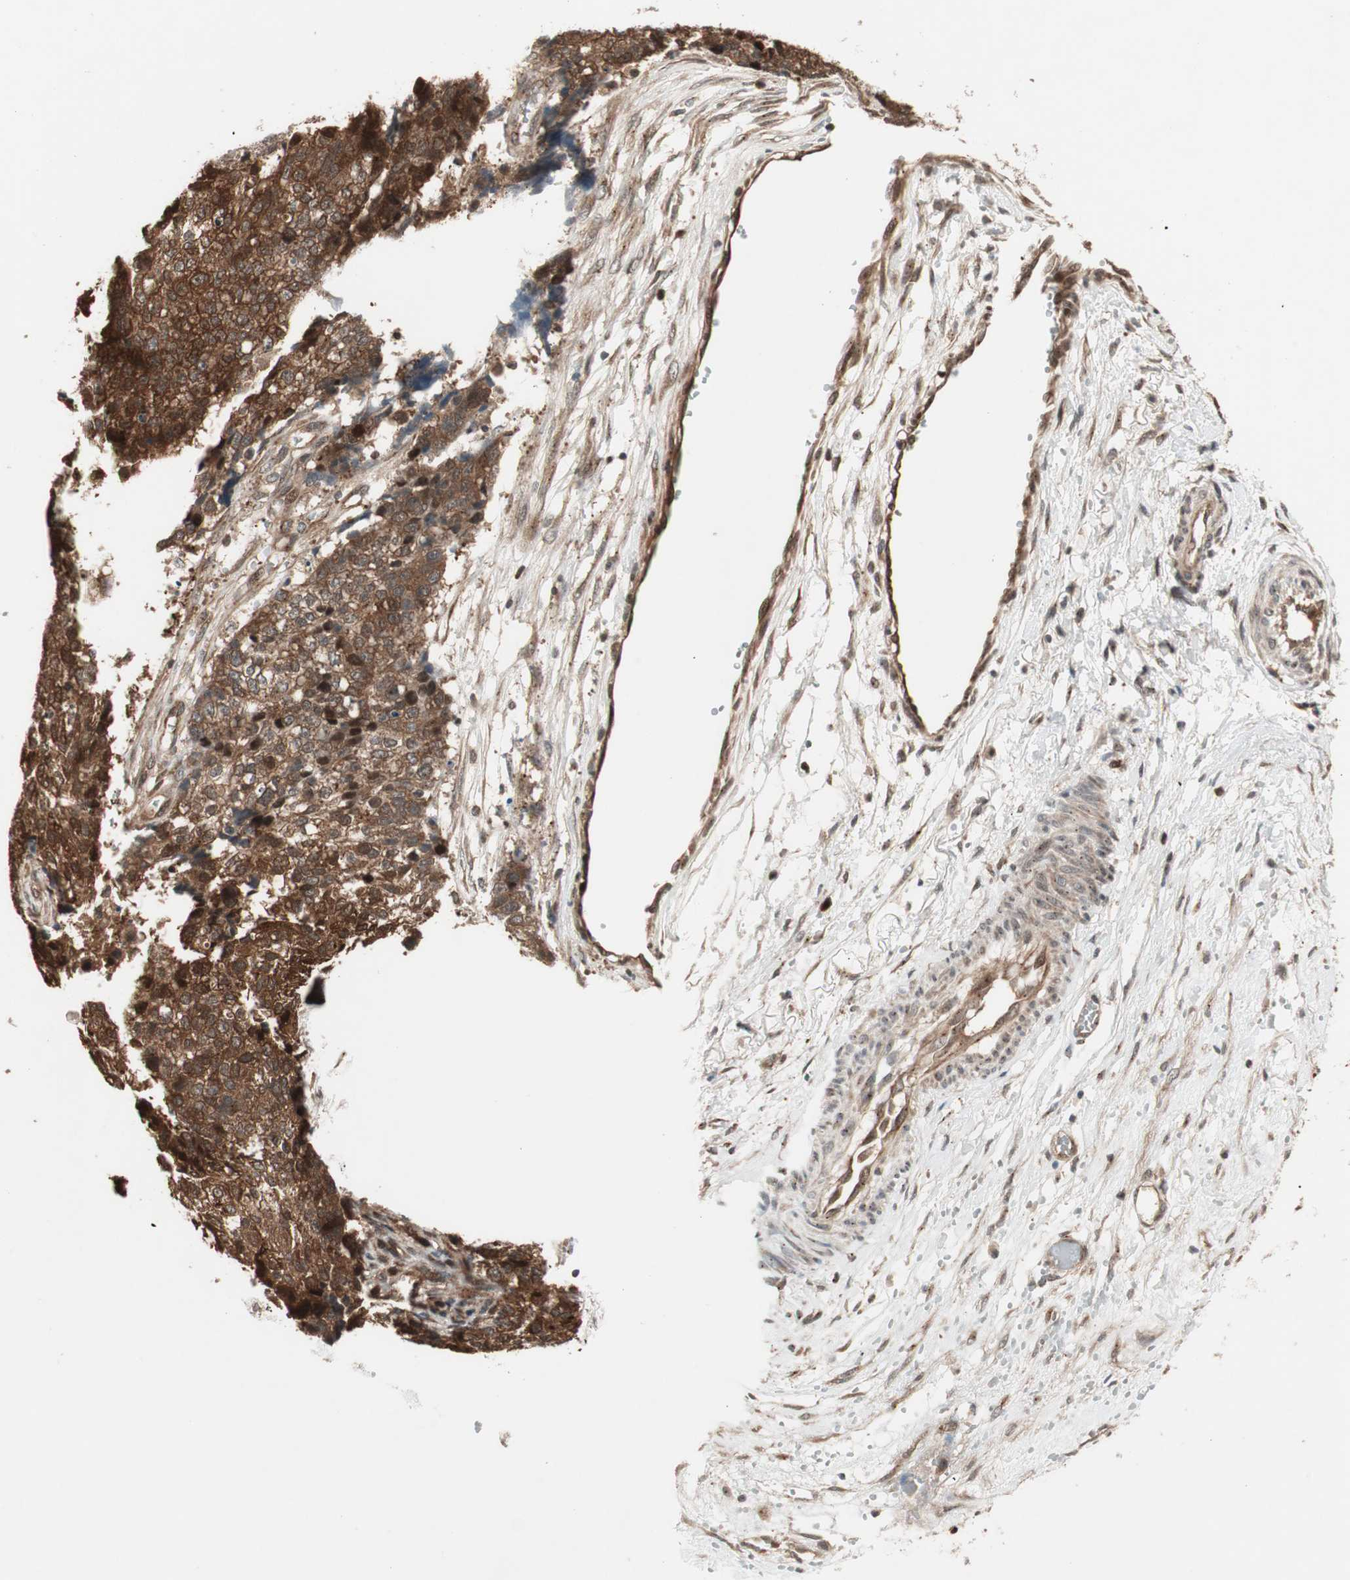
{"staining": {"intensity": "strong", "quantity": ">75%", "location": "cytoplasmic/membranous,nuclear"}, "tissue": "ovarian cancer", "cell_type": "Tumor cells", "image_type": "cancer", "snomed": [{"axis": "morphology", "description": "Carcinoma, endometroid"}, {"axis": "topography", "description": "Ovary"}], "caption": "Protein expression analysis of human ovarian cancer (endometroid carcinoma) reveals strong cytoplasmic/membranous and nuclear staining in about >75% of tumor cells.", "gene": "PRKG2", "patient": {"sex": "female", "age": 42}}